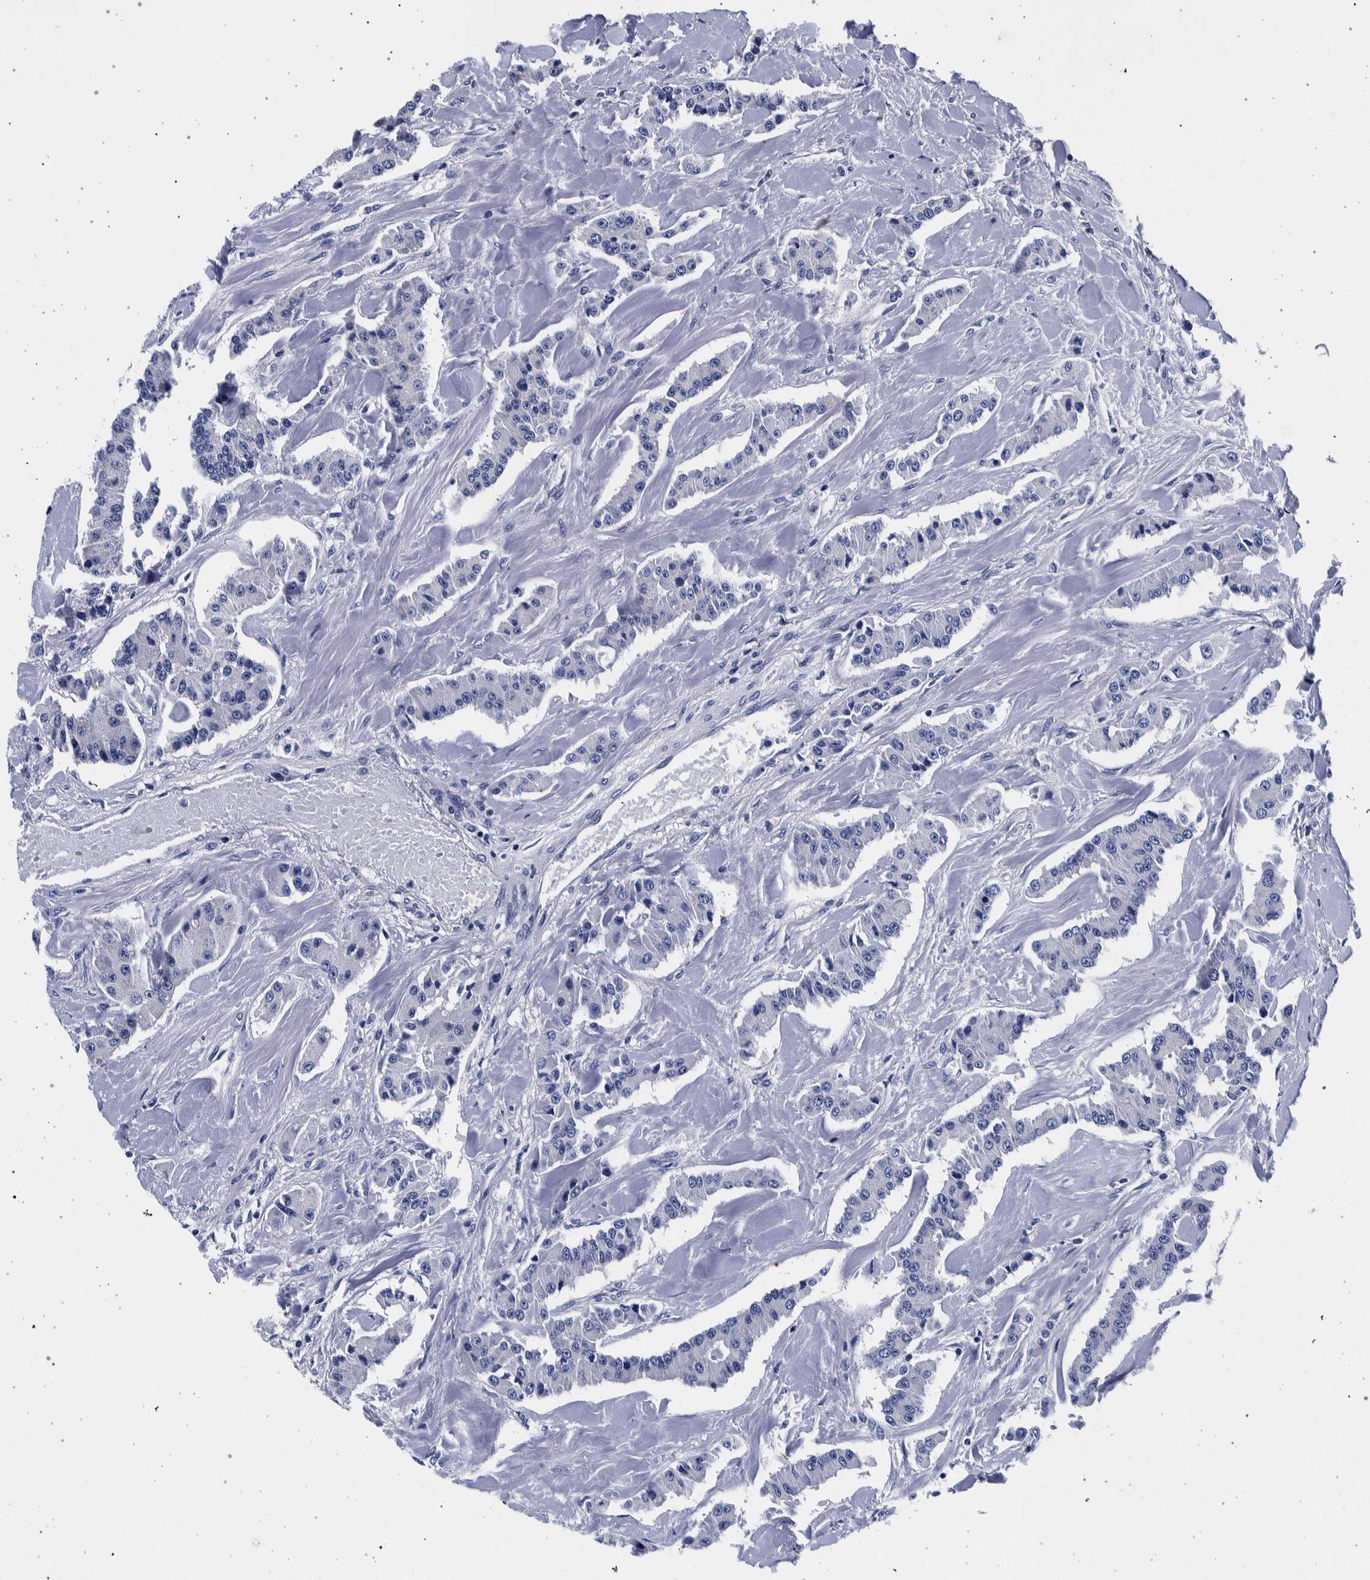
{"staining": {"intensity": "negative", "quantity": "none", "location": "none"}, "tissue": "carcinoid", "cell_type": "Tumor cells", "image_type": "cancer", "snomed": [{"axis": "morphology", "description": "Carcinoid, malignant, NOS"}, {"axis": "topography", "description": "Pancreas"}], "caption": "Immunohistochemical staining of human malignant carcinoid exhibits no significant positivity in tumor cells. (Stains: DAB IHC with hematoxylin counter stain, Microscopy: brightfield microscopy at high magnification).", "gene": "NIBAN2", "patient": {"sex": "male", "age": 41}}